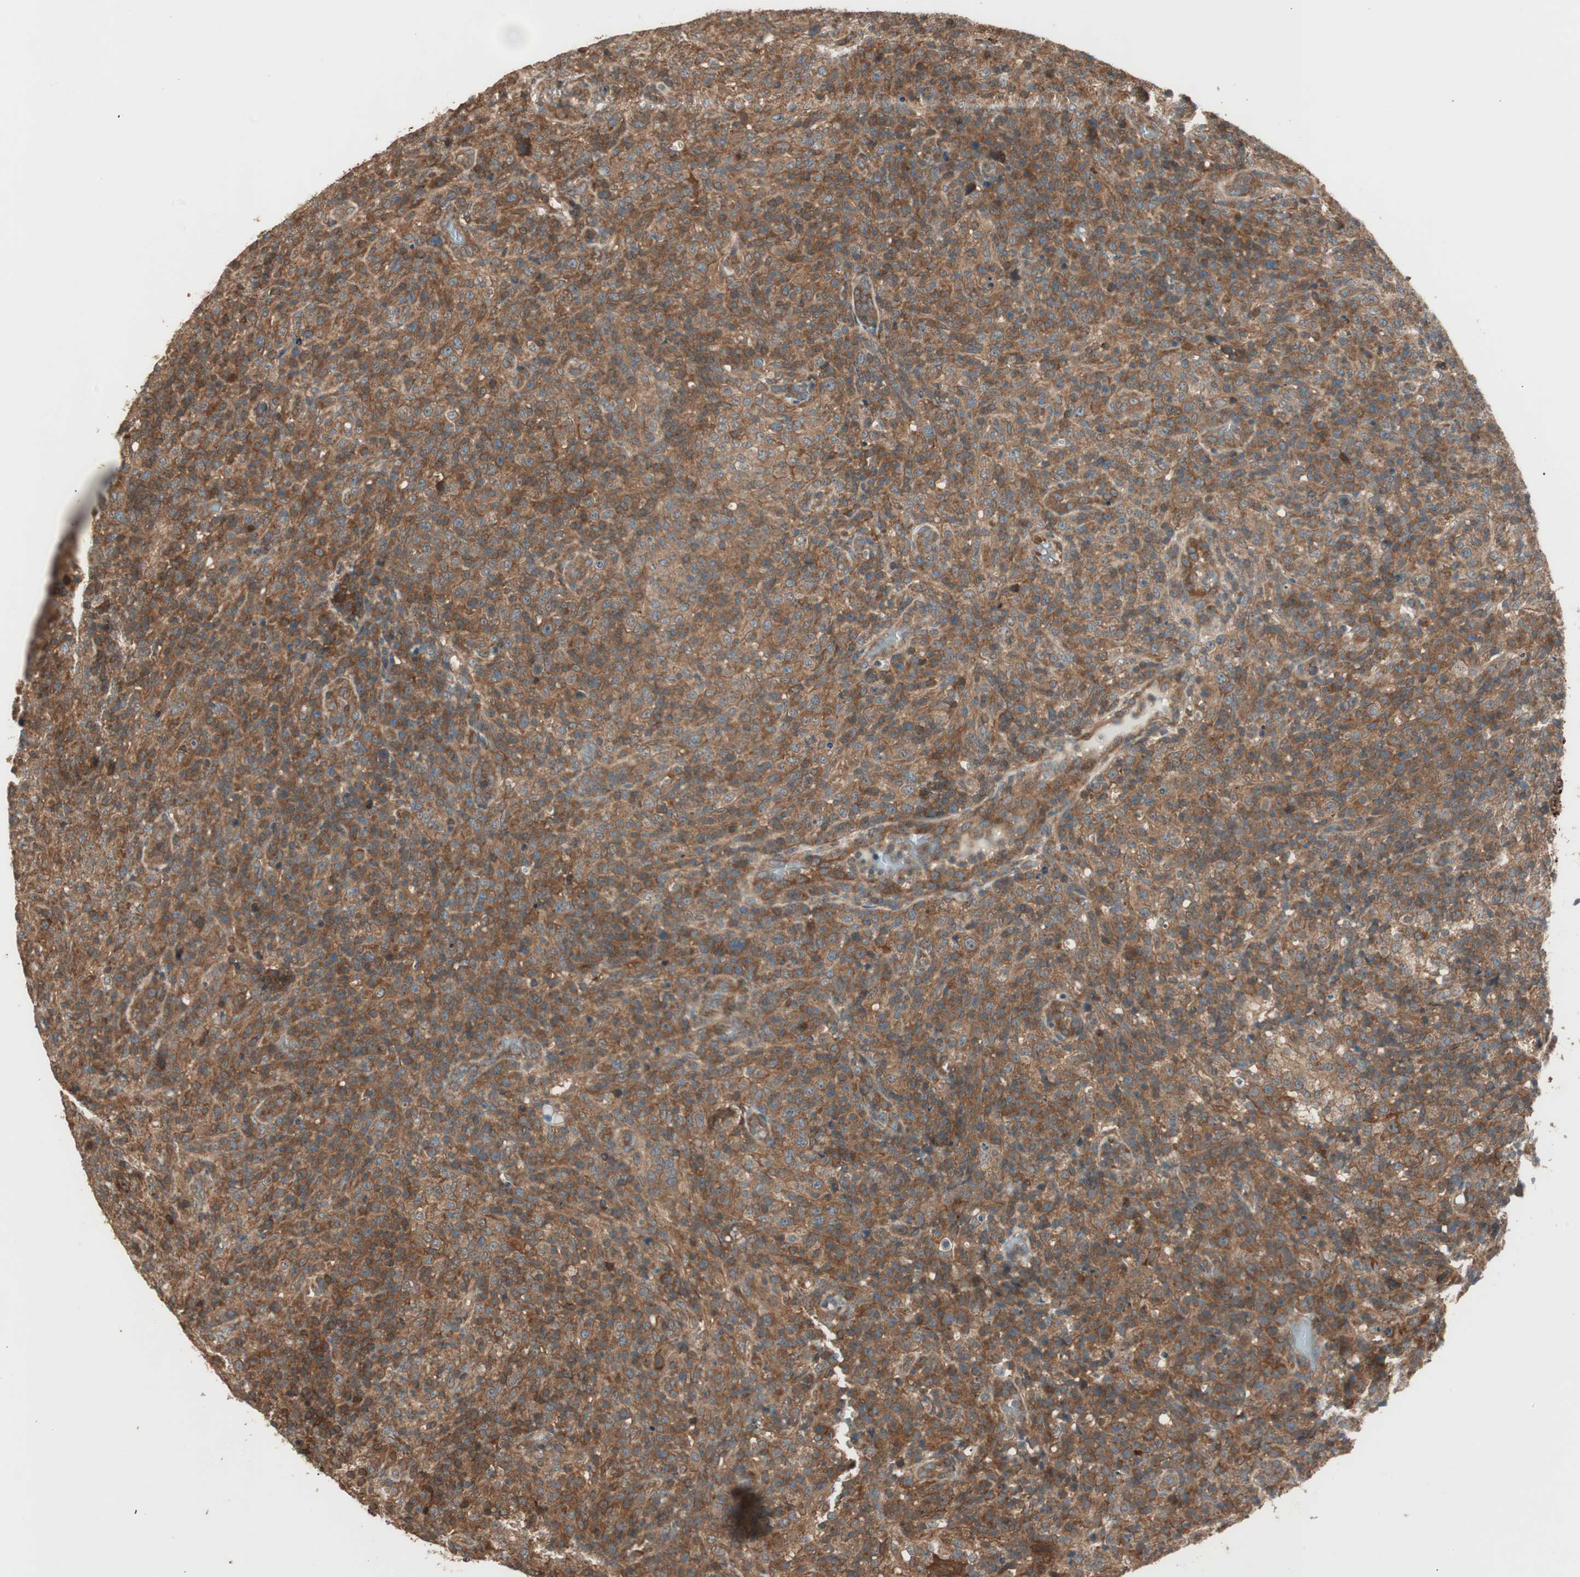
{"staining": {"intensity": "strong", "quantity": ">75%", "location": "cytoplasmic/membranous"}, "tissue": "lymphoma", "cell_type": "Tumor cells", "image_type": "cancer", "snomed": [{"axis": "morphology", "description": "Malignant lymphoma, non-Hodgkin's type, High grade"}, {"axis": "topography", "description": "Lymph node"}], "caption": "The image shows immunohistochemical staining of high-grade malignant lymphoma, non-Hodgkin's type. There is strong cytoplasmic/membranous expression is appreciated in approximately >75% of tumor cells. (Brightfield microscopy of DAB IHC at high magnification).", "gene": "CNOT4", "patient": {"sex": "female", "age": 76}}